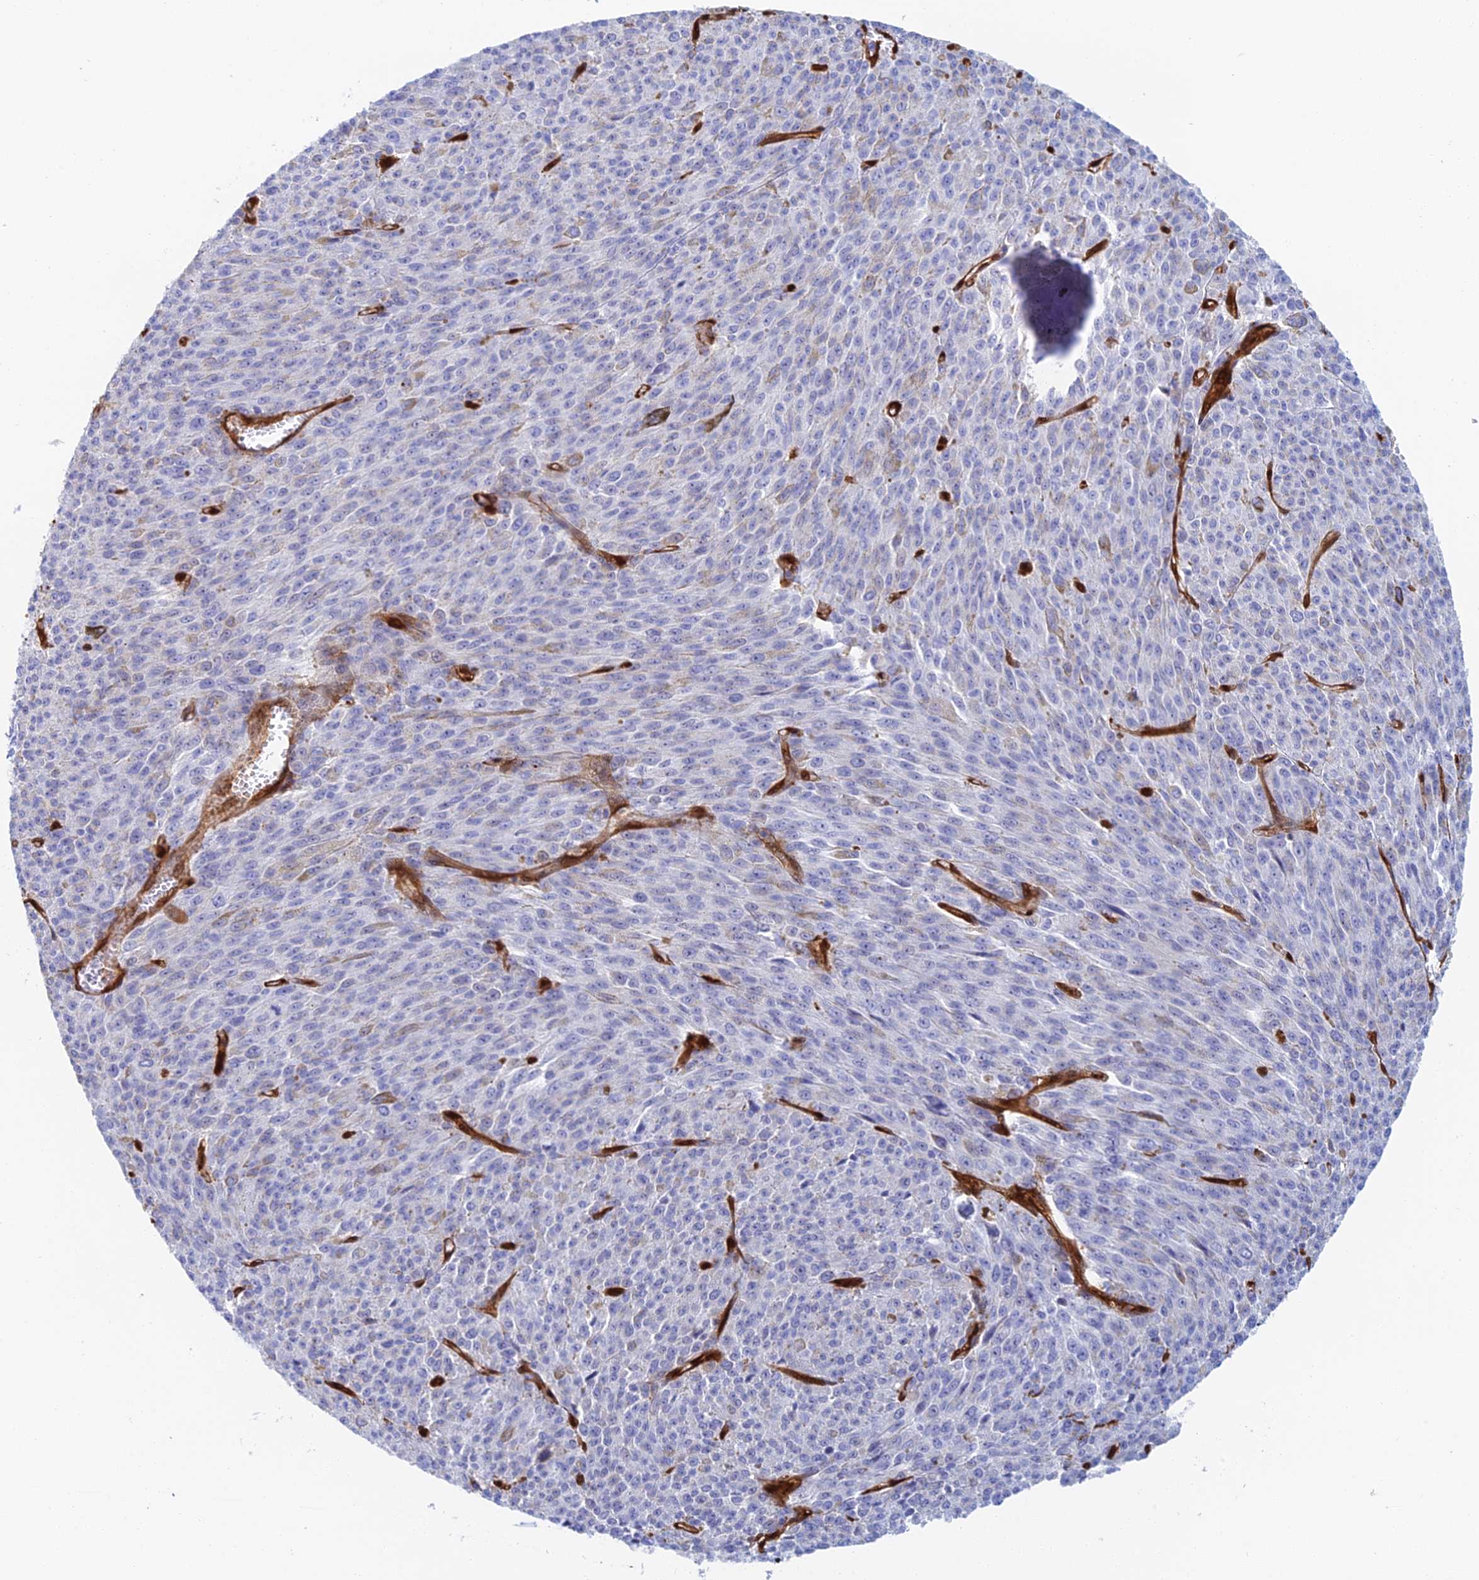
{"staining": {"intensity": "negative", "quantity": "none", "location": "none"}, "tissue": "melanoma", "cell_type": "Tumor cells", "image_type": "cancer", "snomed": [{"axis": "morphology", "description": "Malignant melanoma, NOS"}, {"axis": "topography", "description": "Skin"}], "caption": "Immunohistochemistry of human melanoma shows no staining in tumor cells. (DAB (3,3'-diaminobenzidine) IHC visualized using brightfield microscopy, high magnification).", "gene": "CRIP2", "patient": {"sex": "female", "age": 52}}